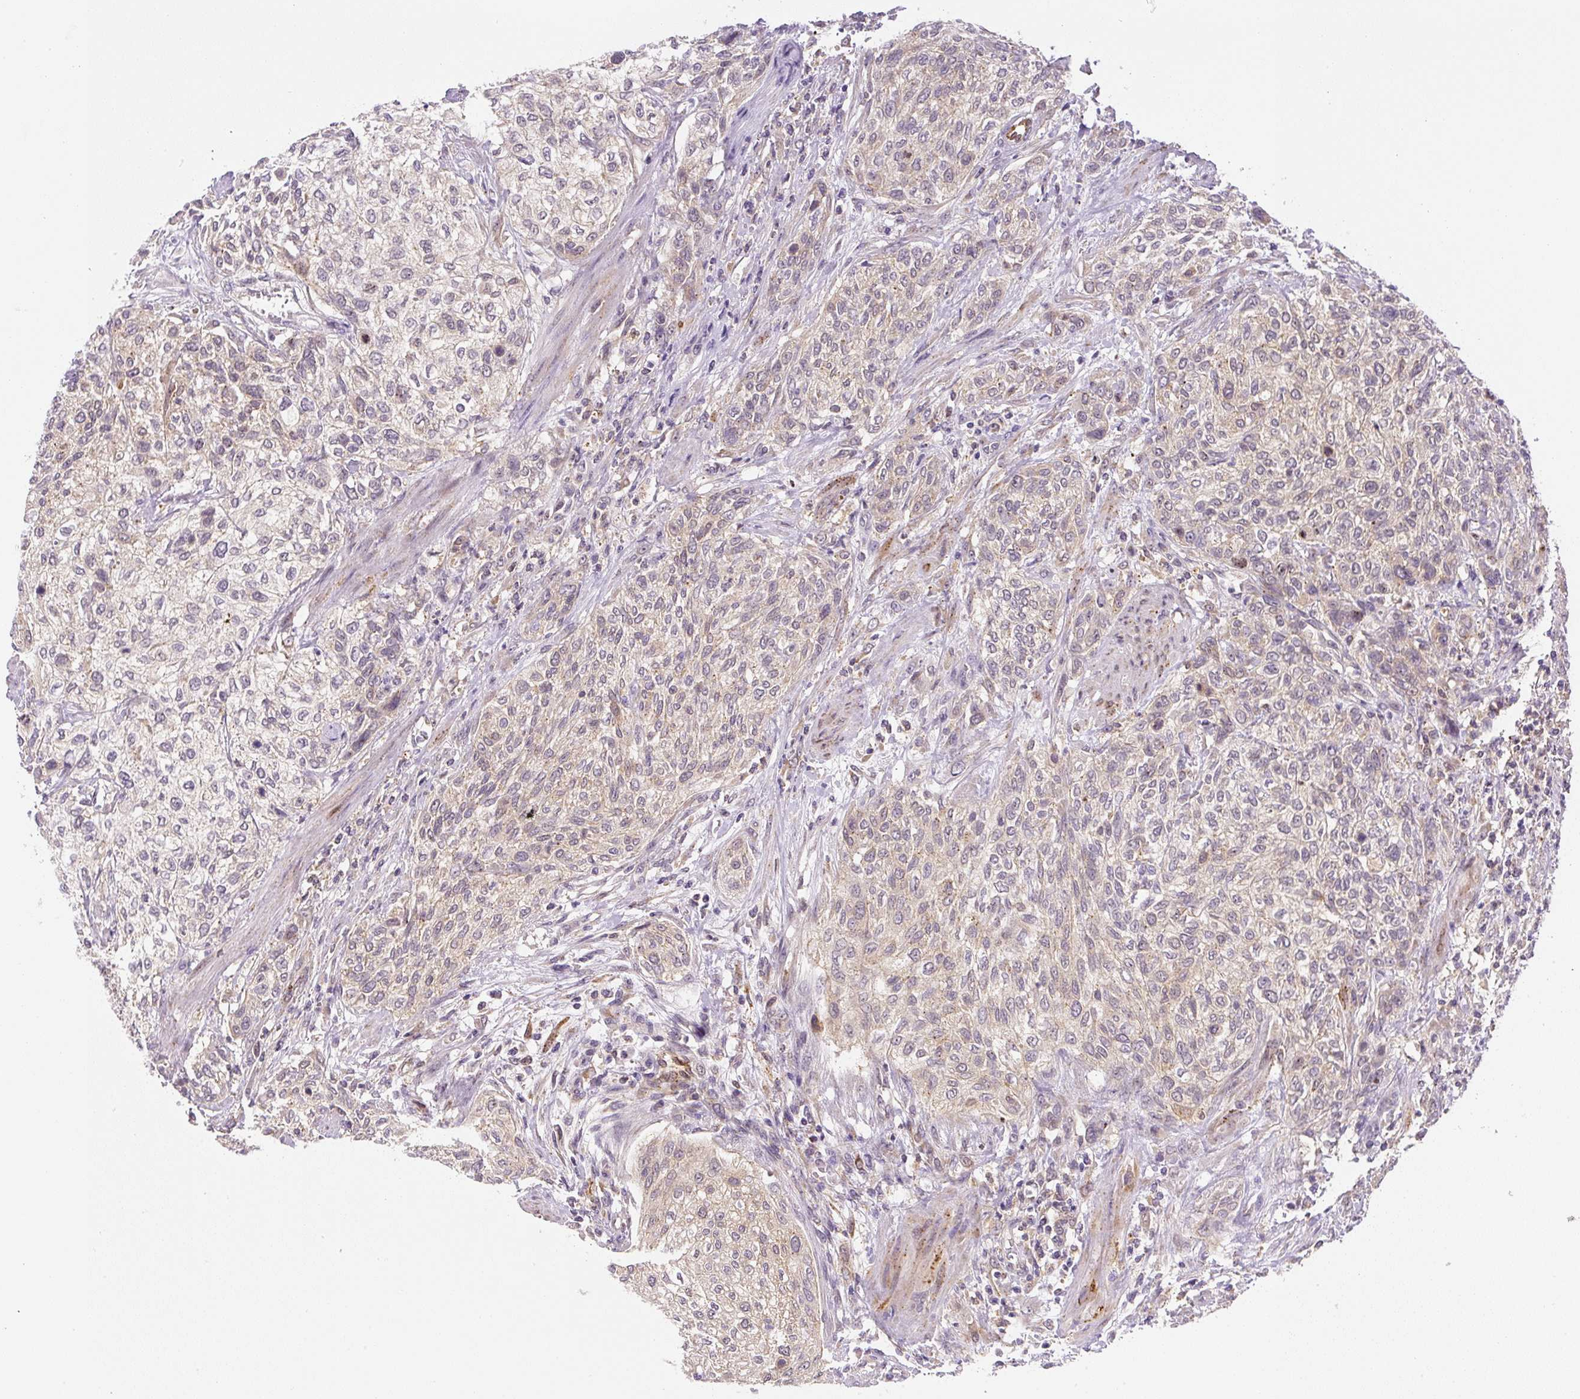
{"staining": {"intensity": "weak", "quantity": "25%-75%", "location": "cytoplasmic/membranous,nuclear"}, "tissue": "urothelial cancer", "cell_type": "Tumor cells", "image_type": "cancer", "snomed": [{"axis": "morphology", "description": "Urothelial carcinoma, High grade"}, {"axis": "topography", "description": "Urinary bladder"}], "caption": "Immunohistochemical staining of human urothelial cancer exhibits low levels of weak cytoplasmic/membranous and nuclear protein expression in about 25%-75% of tumor cells.", "gene": "PLA2G4A", "patient": {"sex": "male", "age": 35}}